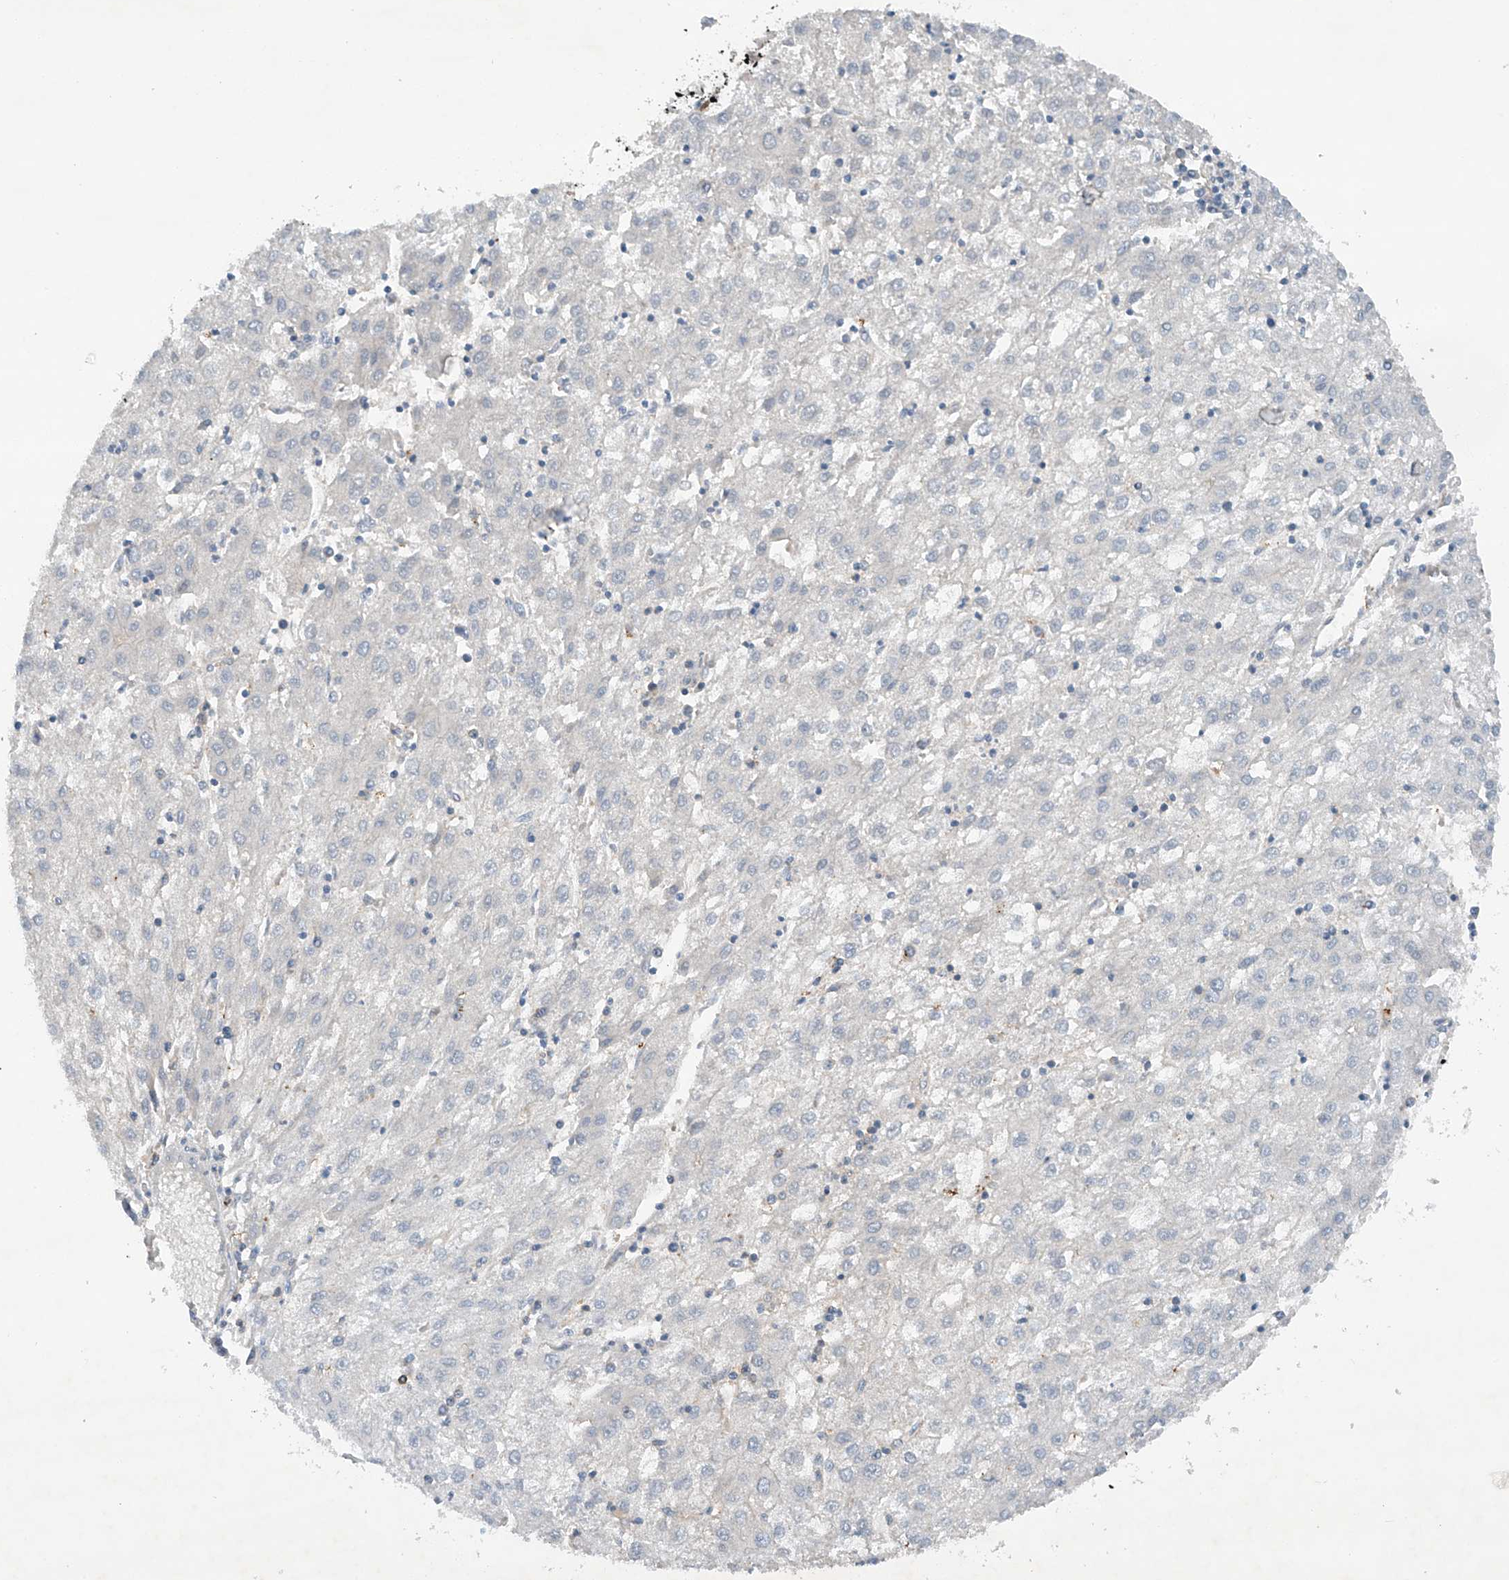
{"staining": {"intensity": "negative", "quantity": "none", "location": "none"}, "tissue": "liver cancer", "cell_type": "Tumor cells", "image_type": "cancer", "snomed": [{"axis": "morphology", "description": "Carcinoma, Hepatocellular, NOS"}, {"axis": "topography", "description": "Liver"}], "caption": "Protein analysis of liver cancer (hepatocellular carcinoma) exhibits no significant positivity in tumor cells.", "gene": "PHACTR2", "patient": {"sex": "male", "age": 72}}